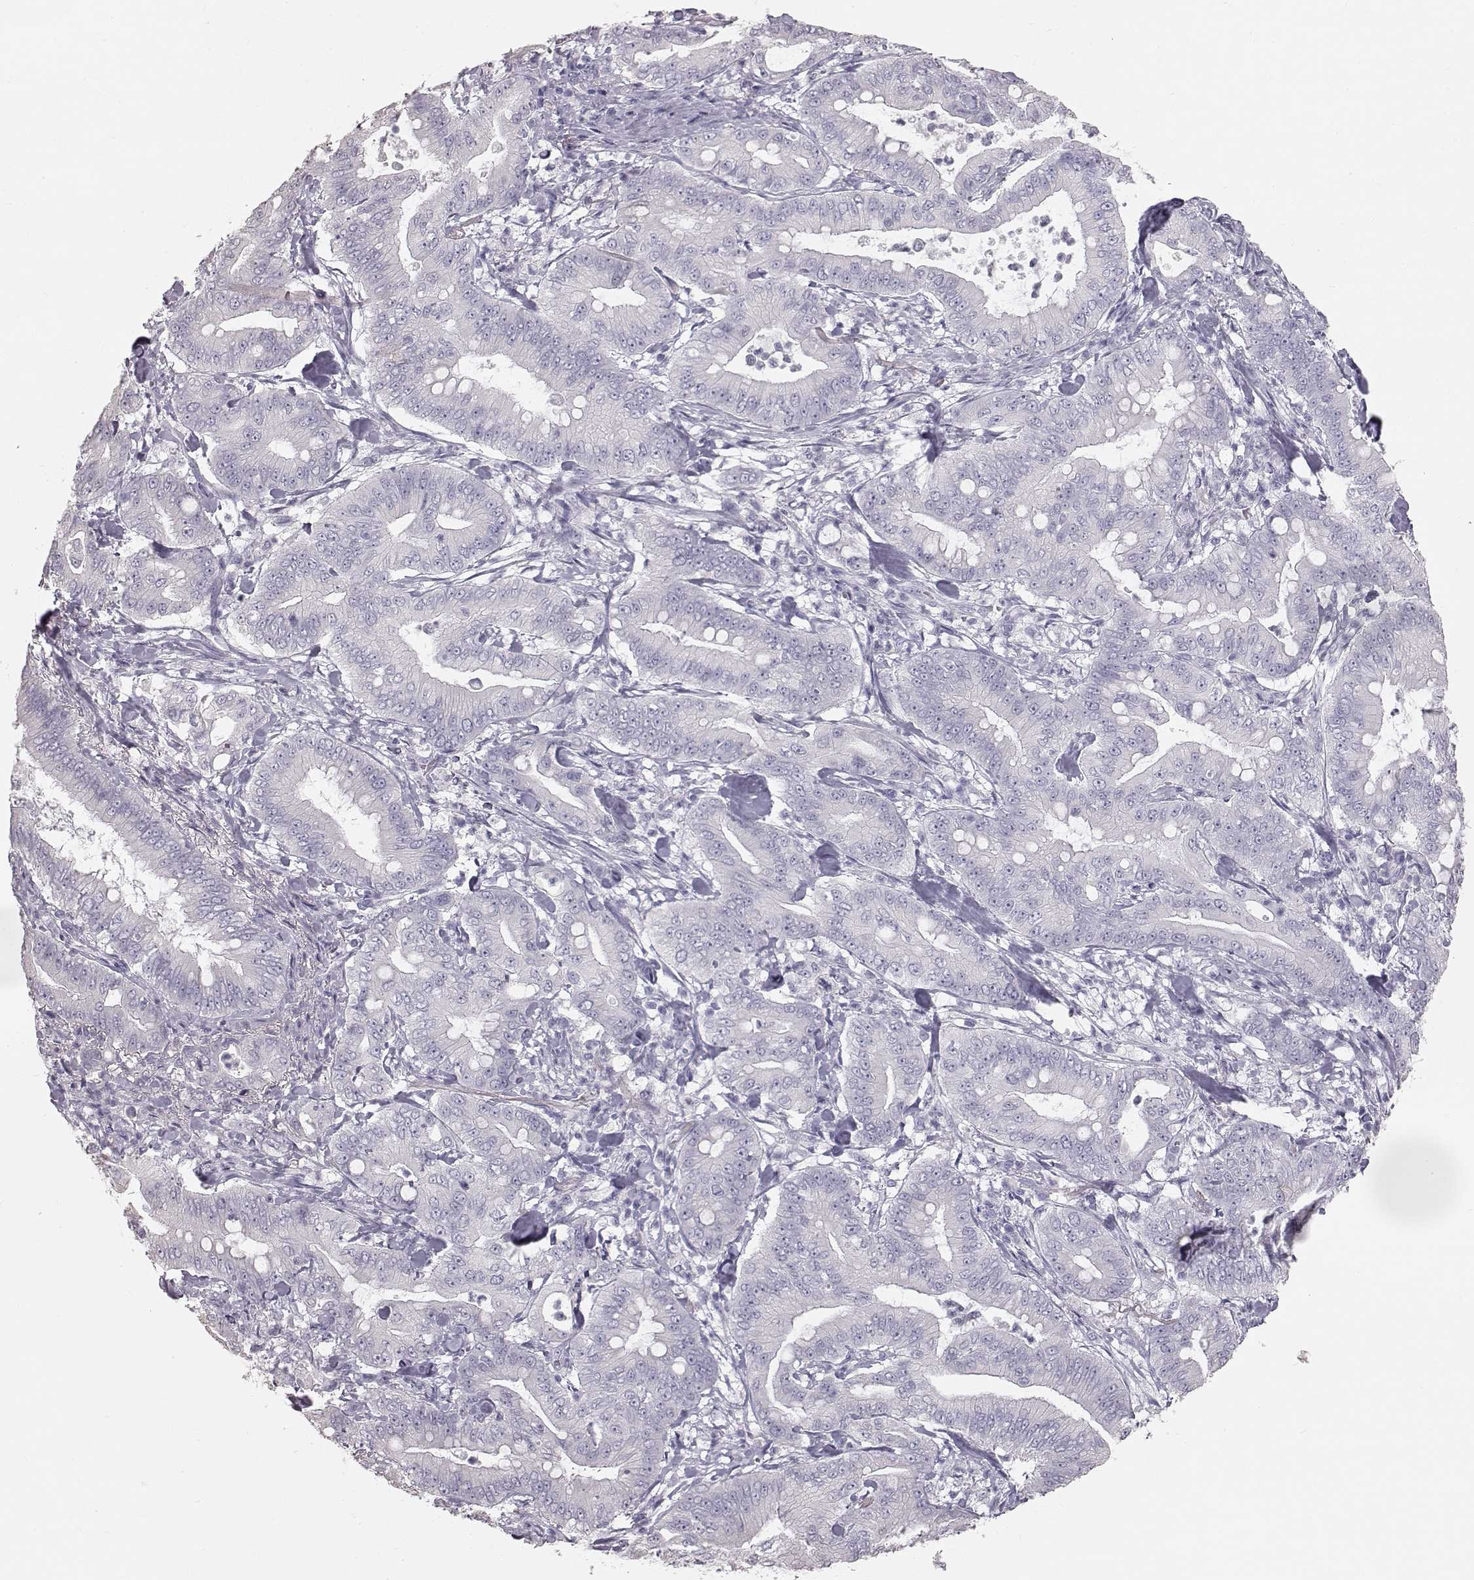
{"staining": {"intensity": "negative", "quantity": "none", "location": "none"}, "tissue": "pancreatic cancer", "cell_type": "Tumor cells", "image_type": "cancer", "snomed": [{"axis": "morphology", "description": "Adenocarcinoma, NOS"}, {"axis": "topography", "description": "Pancreas"}], "caption": "Human pancreatic adenocarcinoma stained for a protein using immunohistochemistry (IHC) exhibits no expression in tumor cells.", "gene": "KRT33A", "patient": {"sex": "male", "age": 71}}